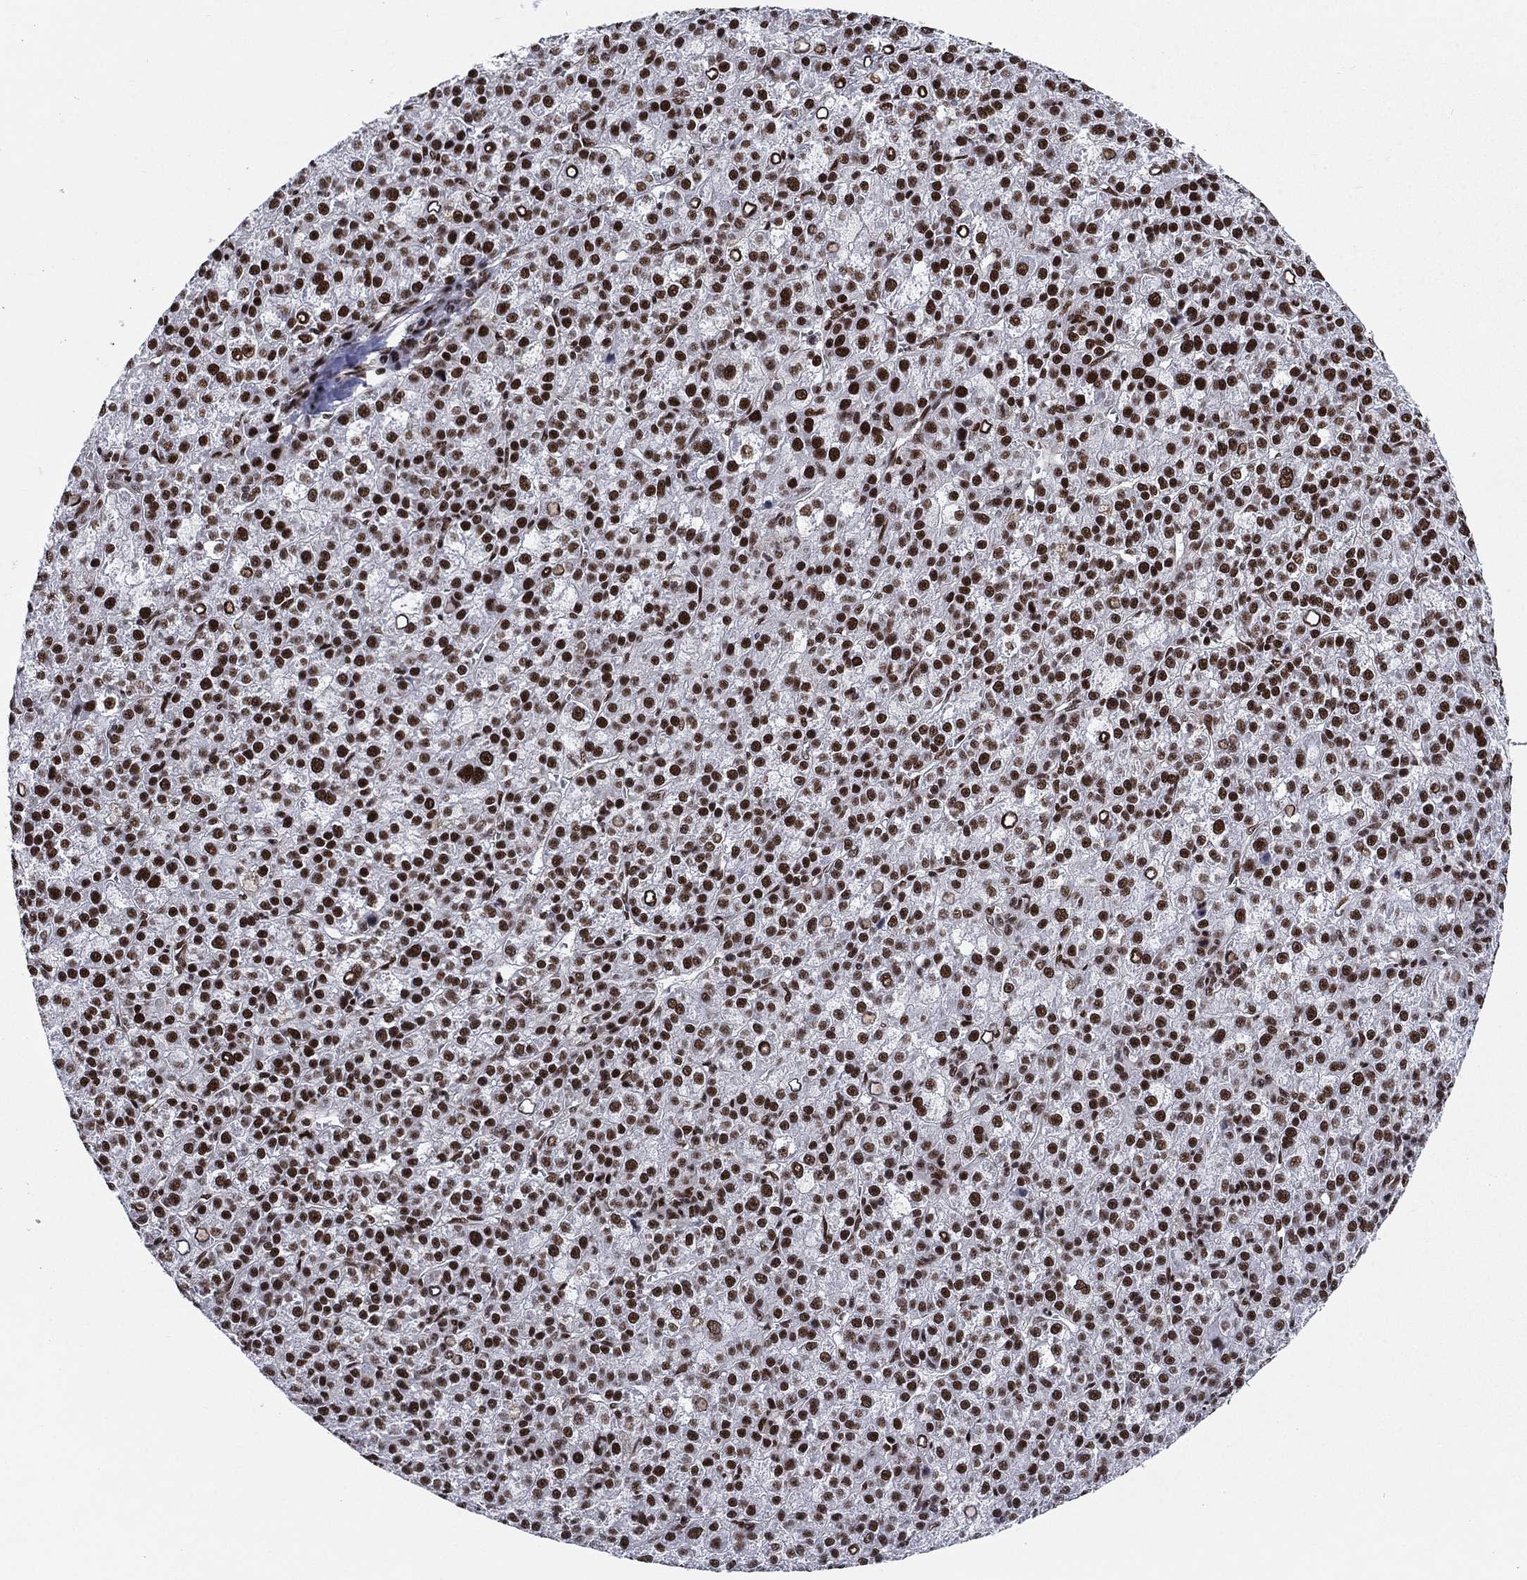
{"staining": {"intensity": "strong", "quantity": ">75%", "location": "nuclear"}, "tissue": "liver cancer", "cell_type": "Tumor cells", "image_type": "cancer", "snomed": [{"axis": "morphology", "description": "Carcinoma, Hepatocellular, NOS"}, {"axis": "topography", "description": "Liver"}], "caption": "The histopathology image exhibits immunohistochemical staining of liver cancer (hepatocellular carcinoma). There is strong nuclear positivity is seen in about >75% of tumor cells. (DAB (3,3'-diaminobenzidine) = brown stain, brightfield microscopy at high magnification).", "gene": "RPRD1B", "patient": {"sex": "female", "age": 60}}